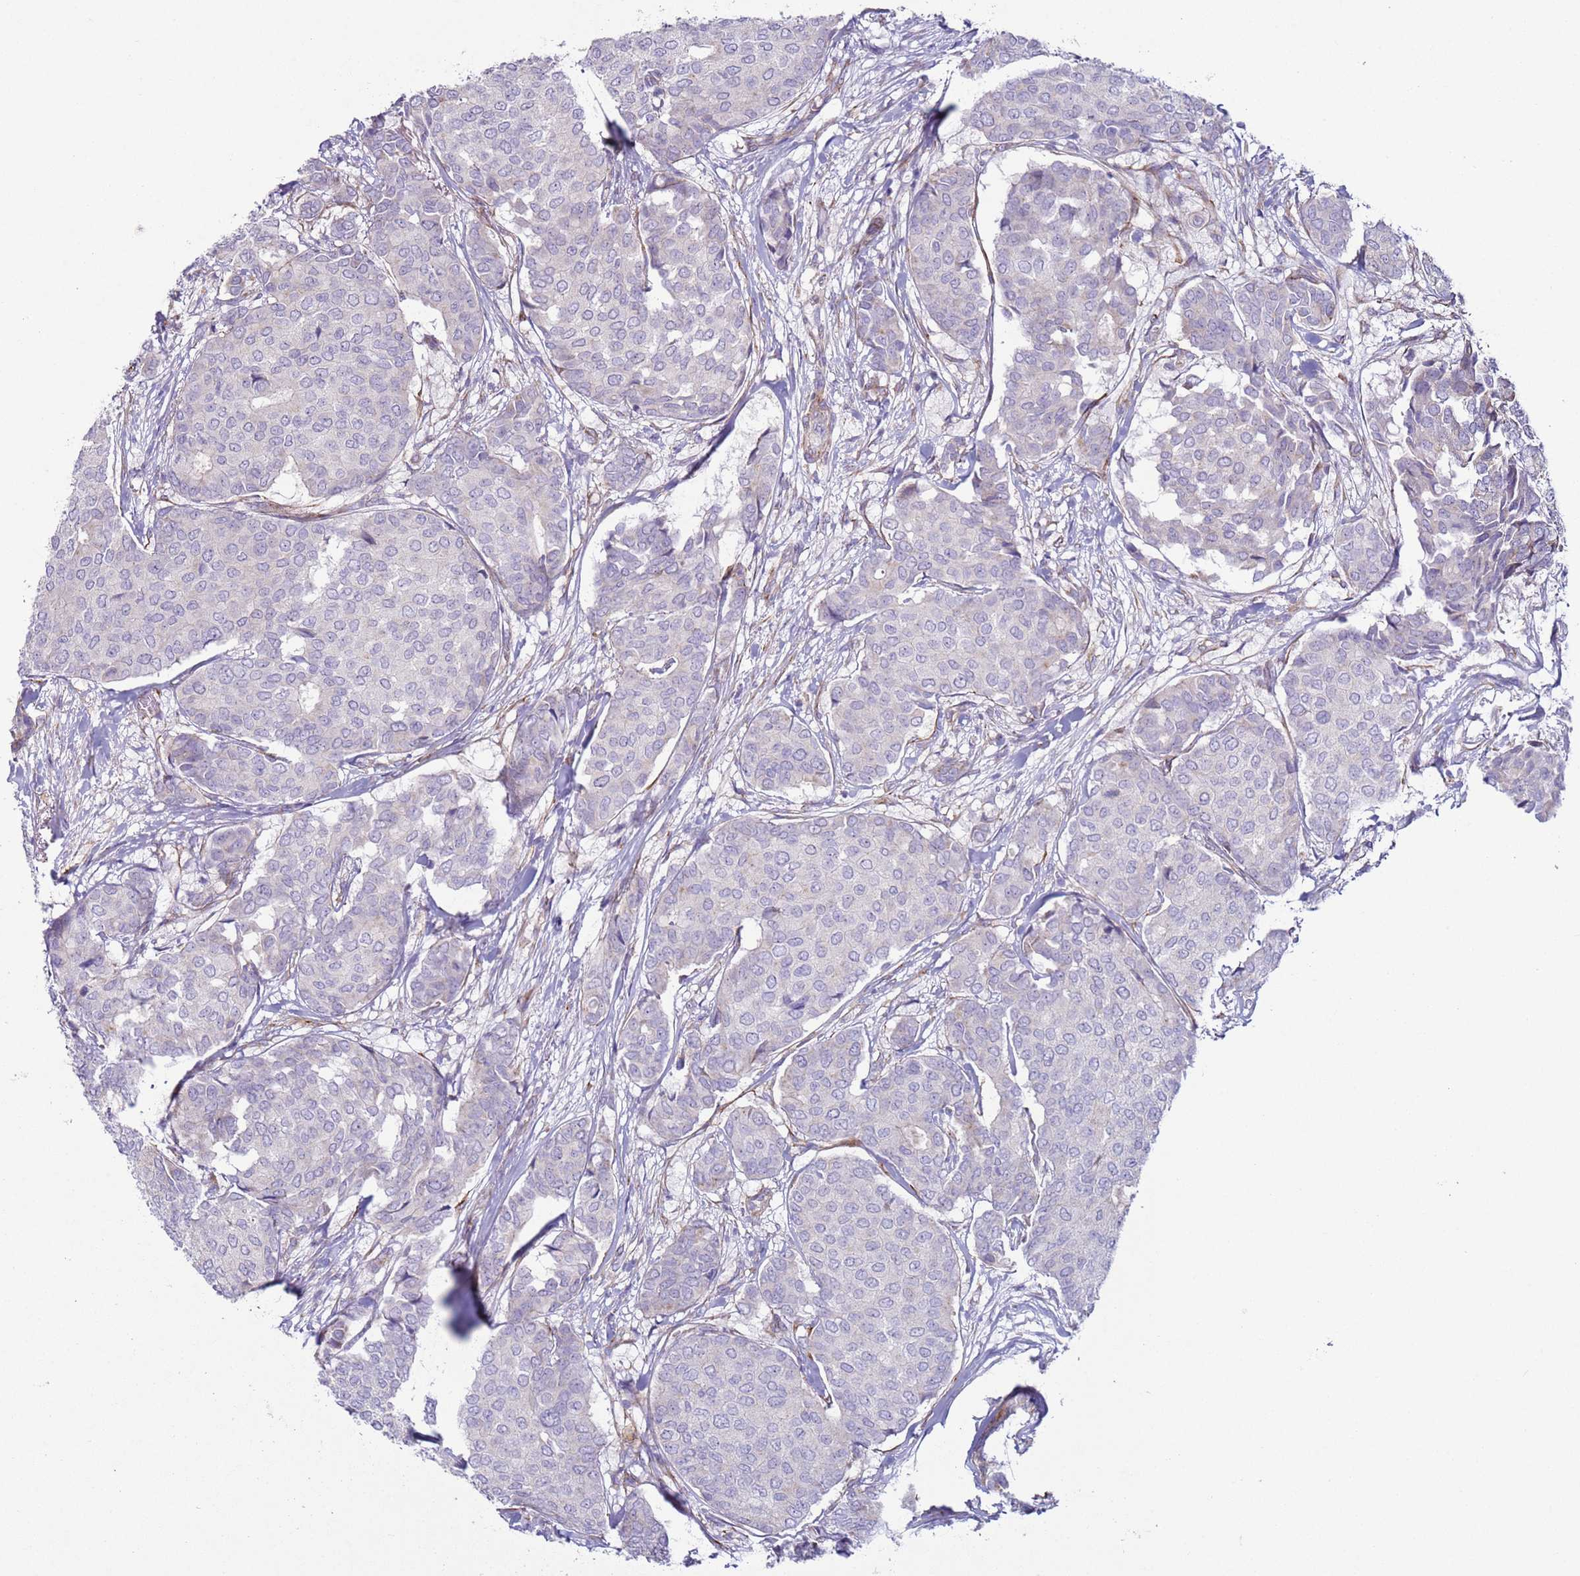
{"staining": {"intensity": "negative", "quantity": "none", "location": "none"}, "tissue": "breast cancer", "cell_type": "Tumor cells", "image_type": "cancer", "snomed": [{"axis": "morphology", "description": "Duct carcinoma"}, {"axis": "topography", "description": "Breast"}], "caption": "Immunohistochemical staining of infiltrating ductal carcinoma (breast) demonstrates no significant positivity in tumor cells.", "gene": "HEATR1", "patient": {"sex": "female", "age": 75}}